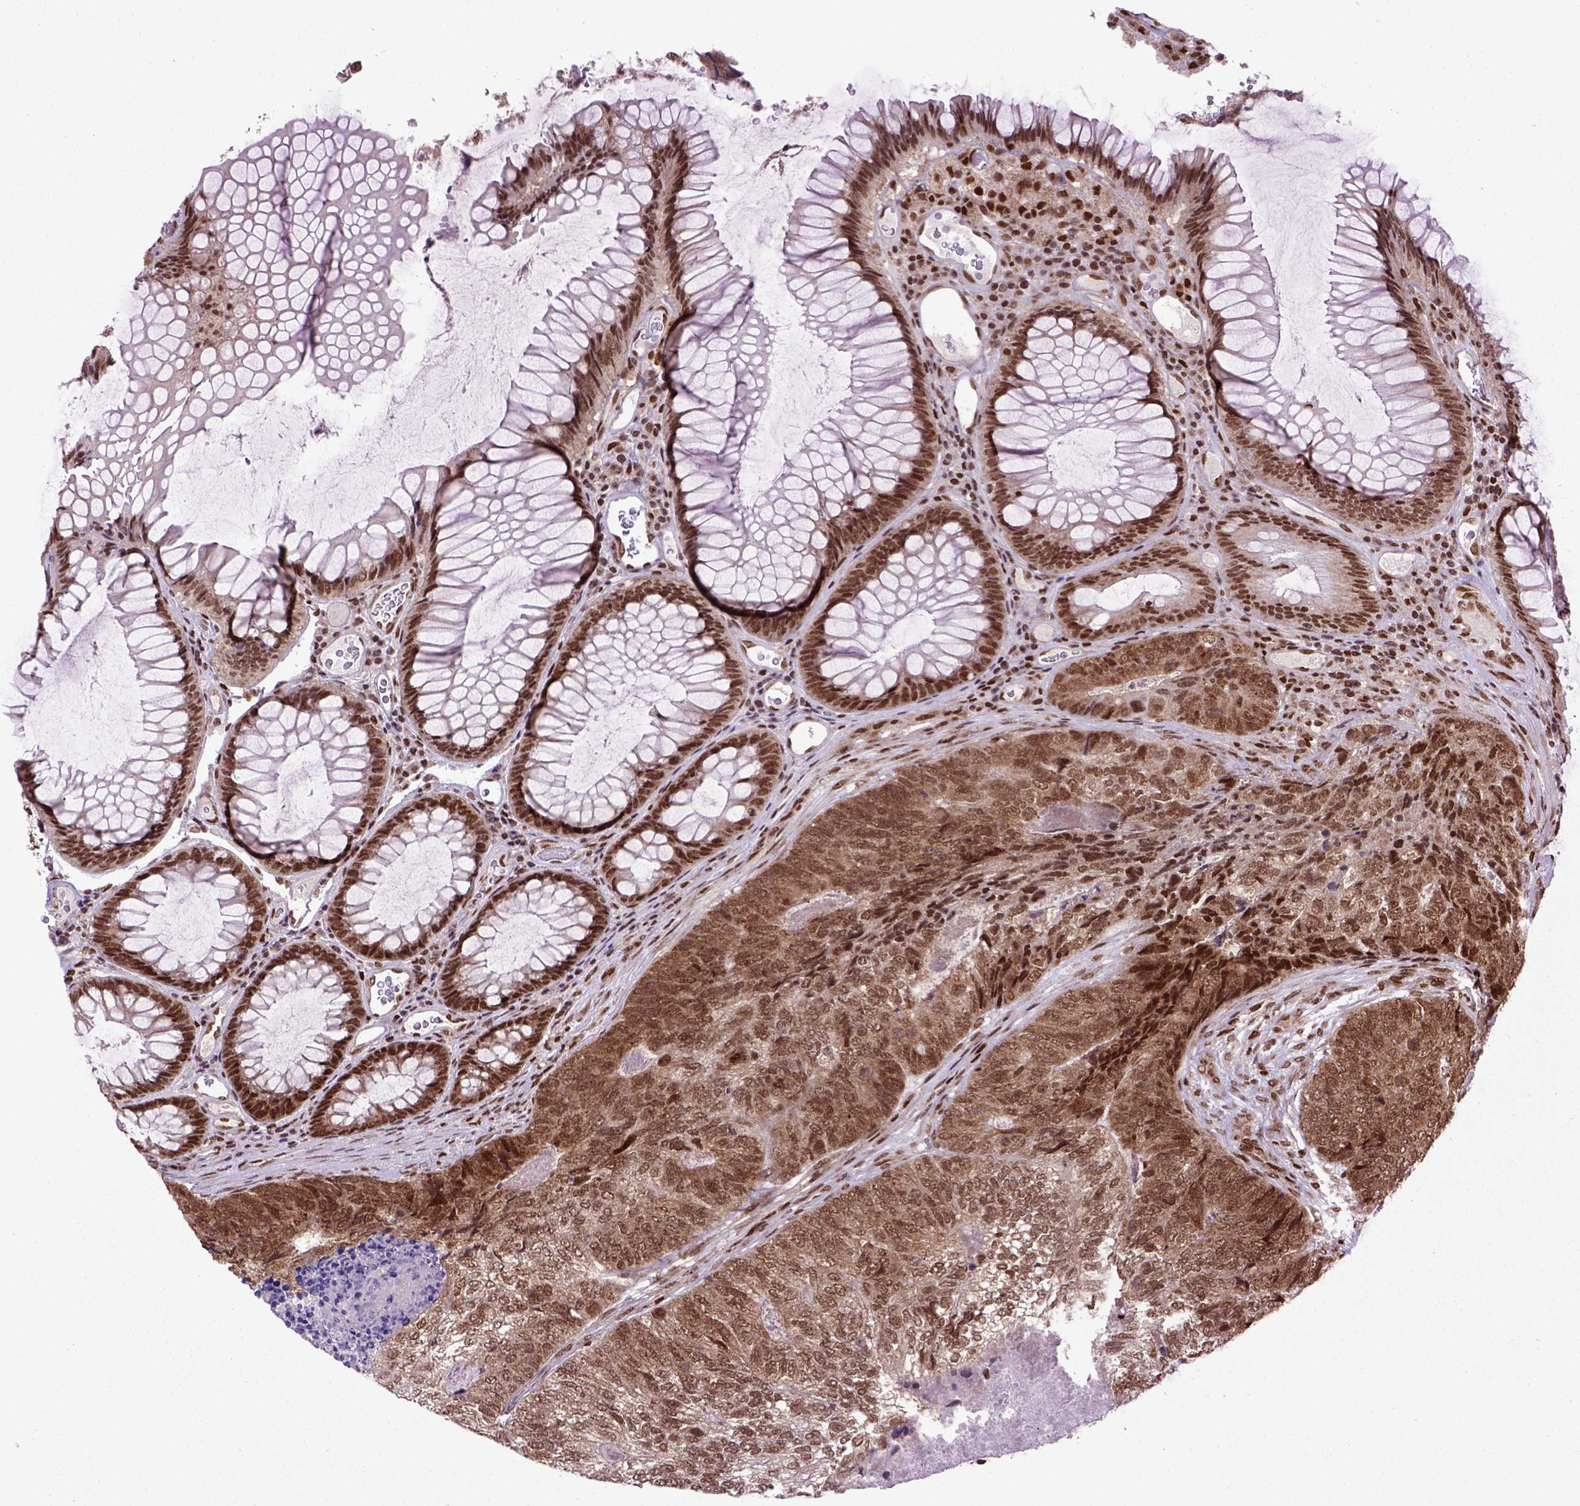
{"staining": {"intensity": "strong", "quantity": ">75%", "location": "cytoplasmic/membranous,nuclear"}, "tissue": "colorectal cancer", "cell_type": "Tumor cells", "image_type": "cancer", "snomed": [{"axis": "morphology", "description": "Adenocarcinoma, NOS"}, {"axis": "topography", "description": "Colon"}], "caption": "Colorectal cancer (adenocarcinoma) stained with a protein marker demonstrates strong staining in tumor cells.", "gene": "CELF1", "patient": {"sex": "female", "age": 67}}